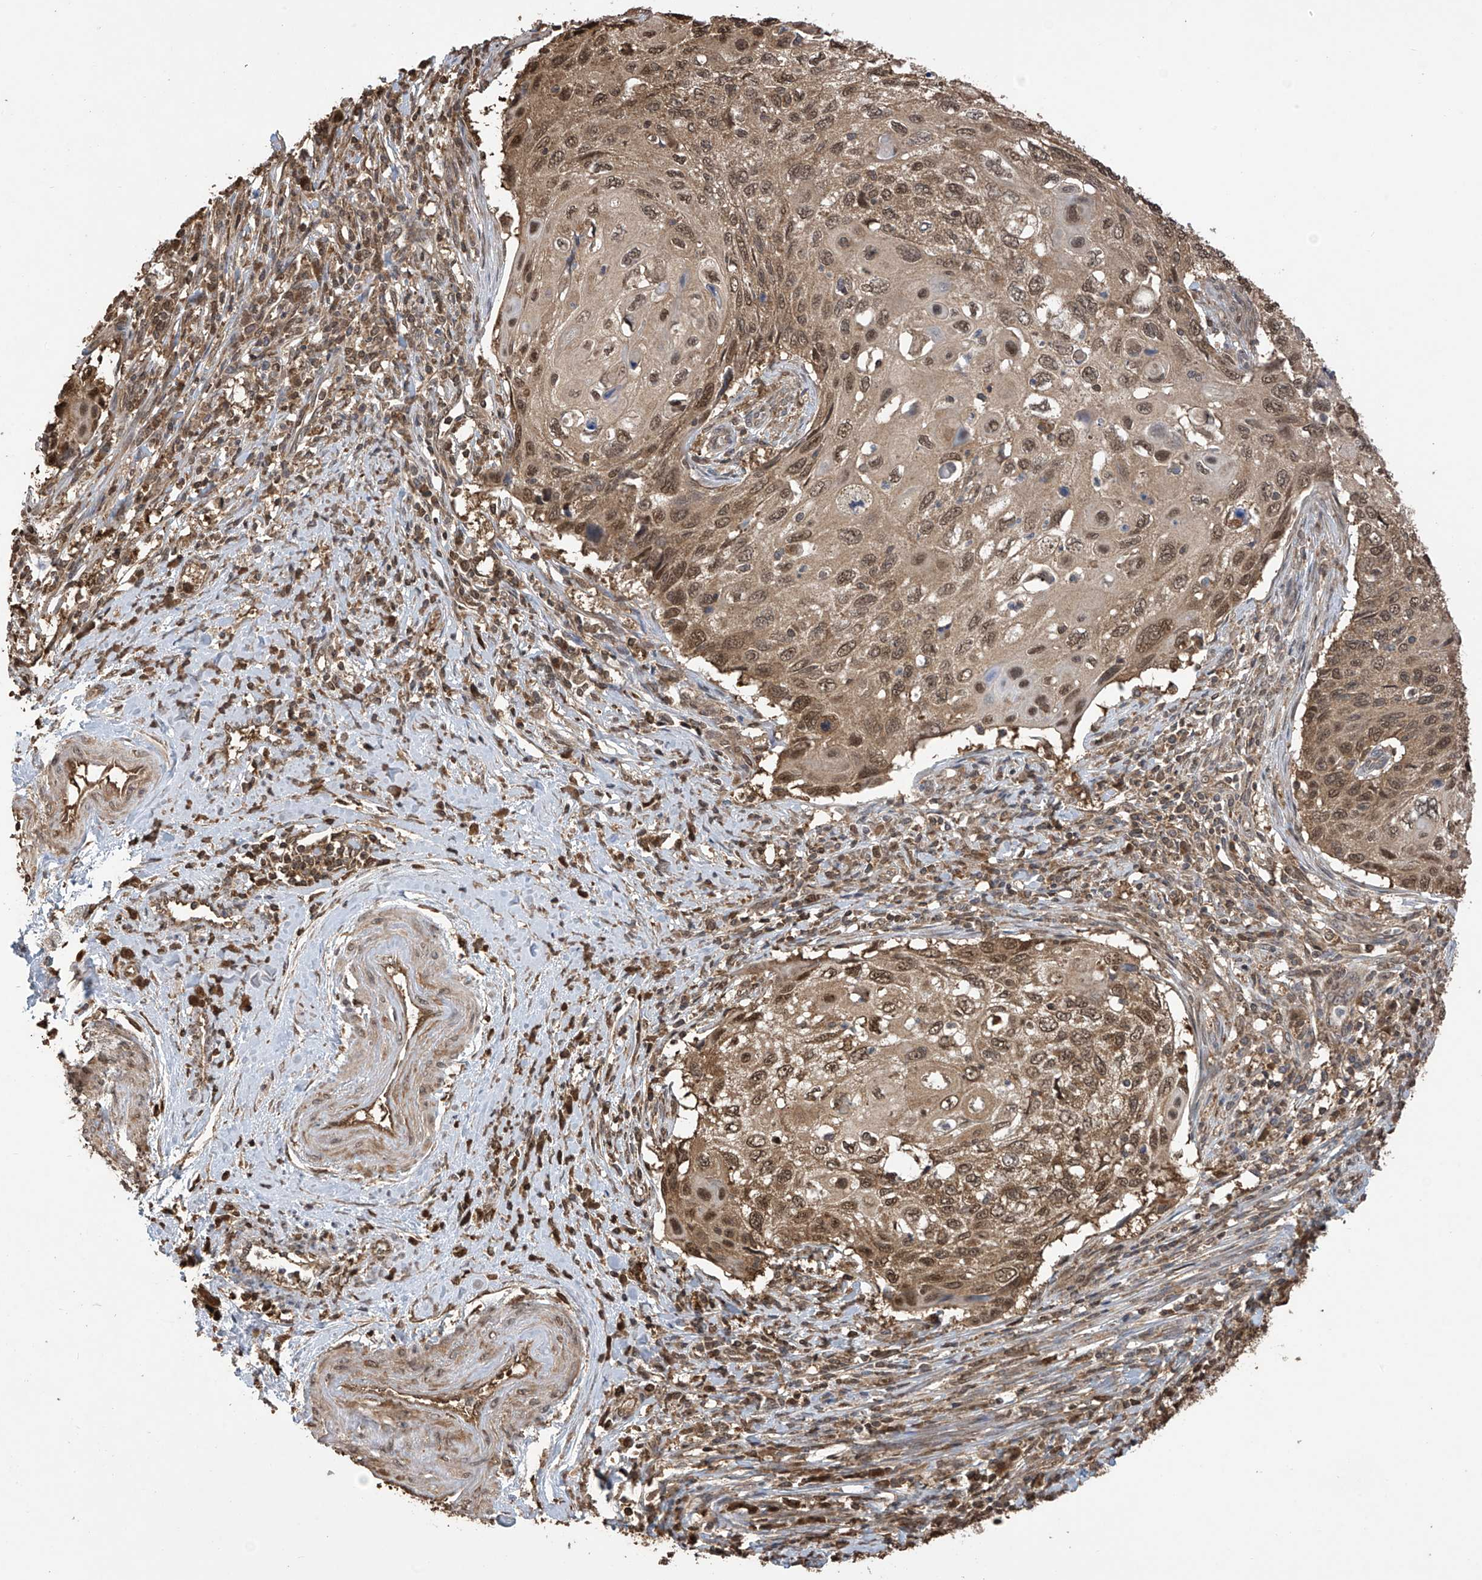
{"staining": {"intensity": "moderate", "quantity": ">75%", "location": "cytoplasmic/membranous,nuclear"}, "tissue": "cervical cancer", "cell_type": "Tumor cells", "image_type": "cancer", "snomed": [{"axis": "morphology", "description": "Squamous cell carcinoma, NOS"}, {"axis": "topography", "description": "Cervix"}], "caption": "Immunohistochemical staining of human cervical cancer (squamous cell carcinoma) demonstrates medium levels of moderate cytoplasmic/membranous and nuclear expression in approximately >75% of tumor cells.", "gene": "PNPT1", "patient": {"sex": "female", "age": 70}}